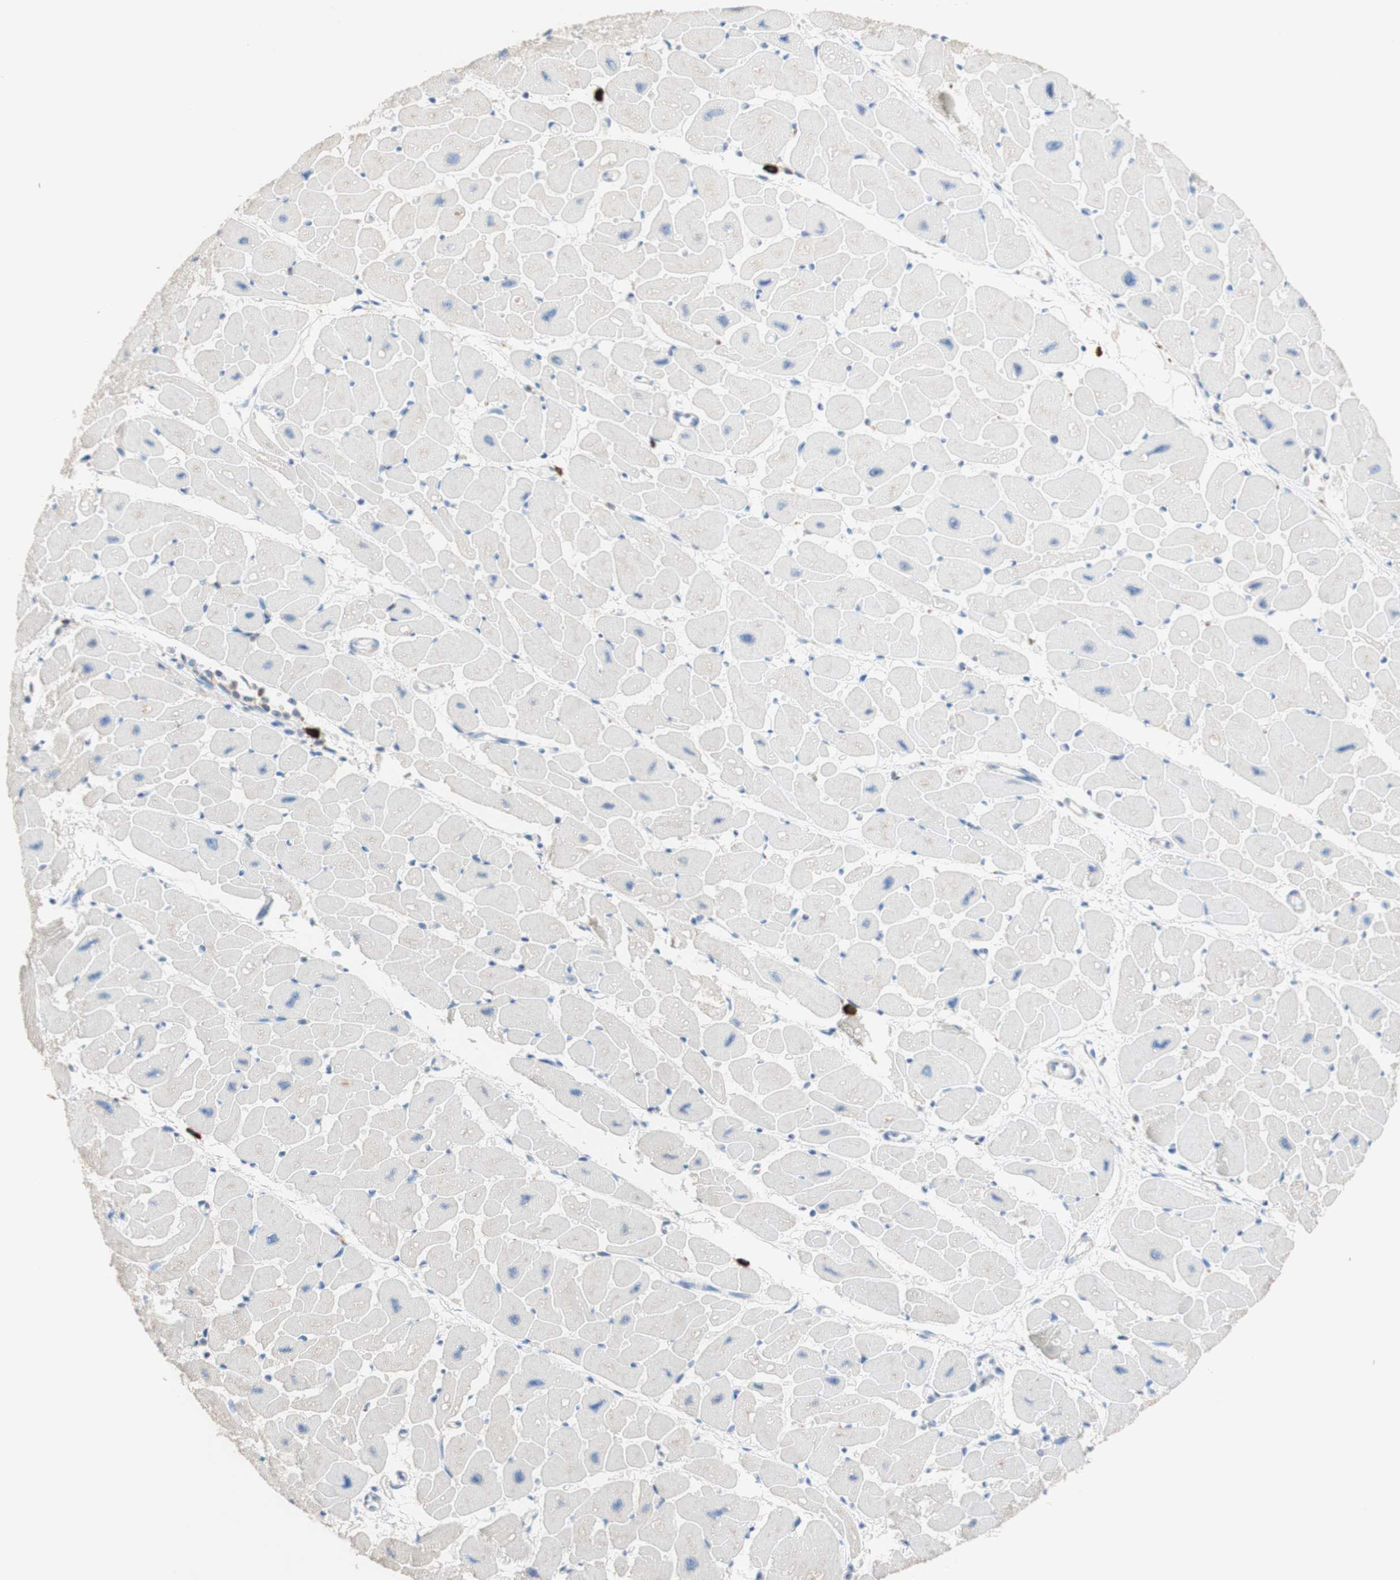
{"staining": {"intensity": "negative", "quantity": "none", "location": "none"}, "tissue": "heart muscle", "cell_type": "Cardiomyocytes", "image_type": "normal", "snomed": [{"axis": "morphology", "description": "Normal tissue, NOS"}, {"axis": "topography", "description": "Heart"}], "caption": "The IHC image has no significant expression in cardiomyocytes of heart muscle. (DAB IHC with hematoxylin counter stain).", "gene": "SPINK6", "patient": {"sex": "female", "age": 54}}